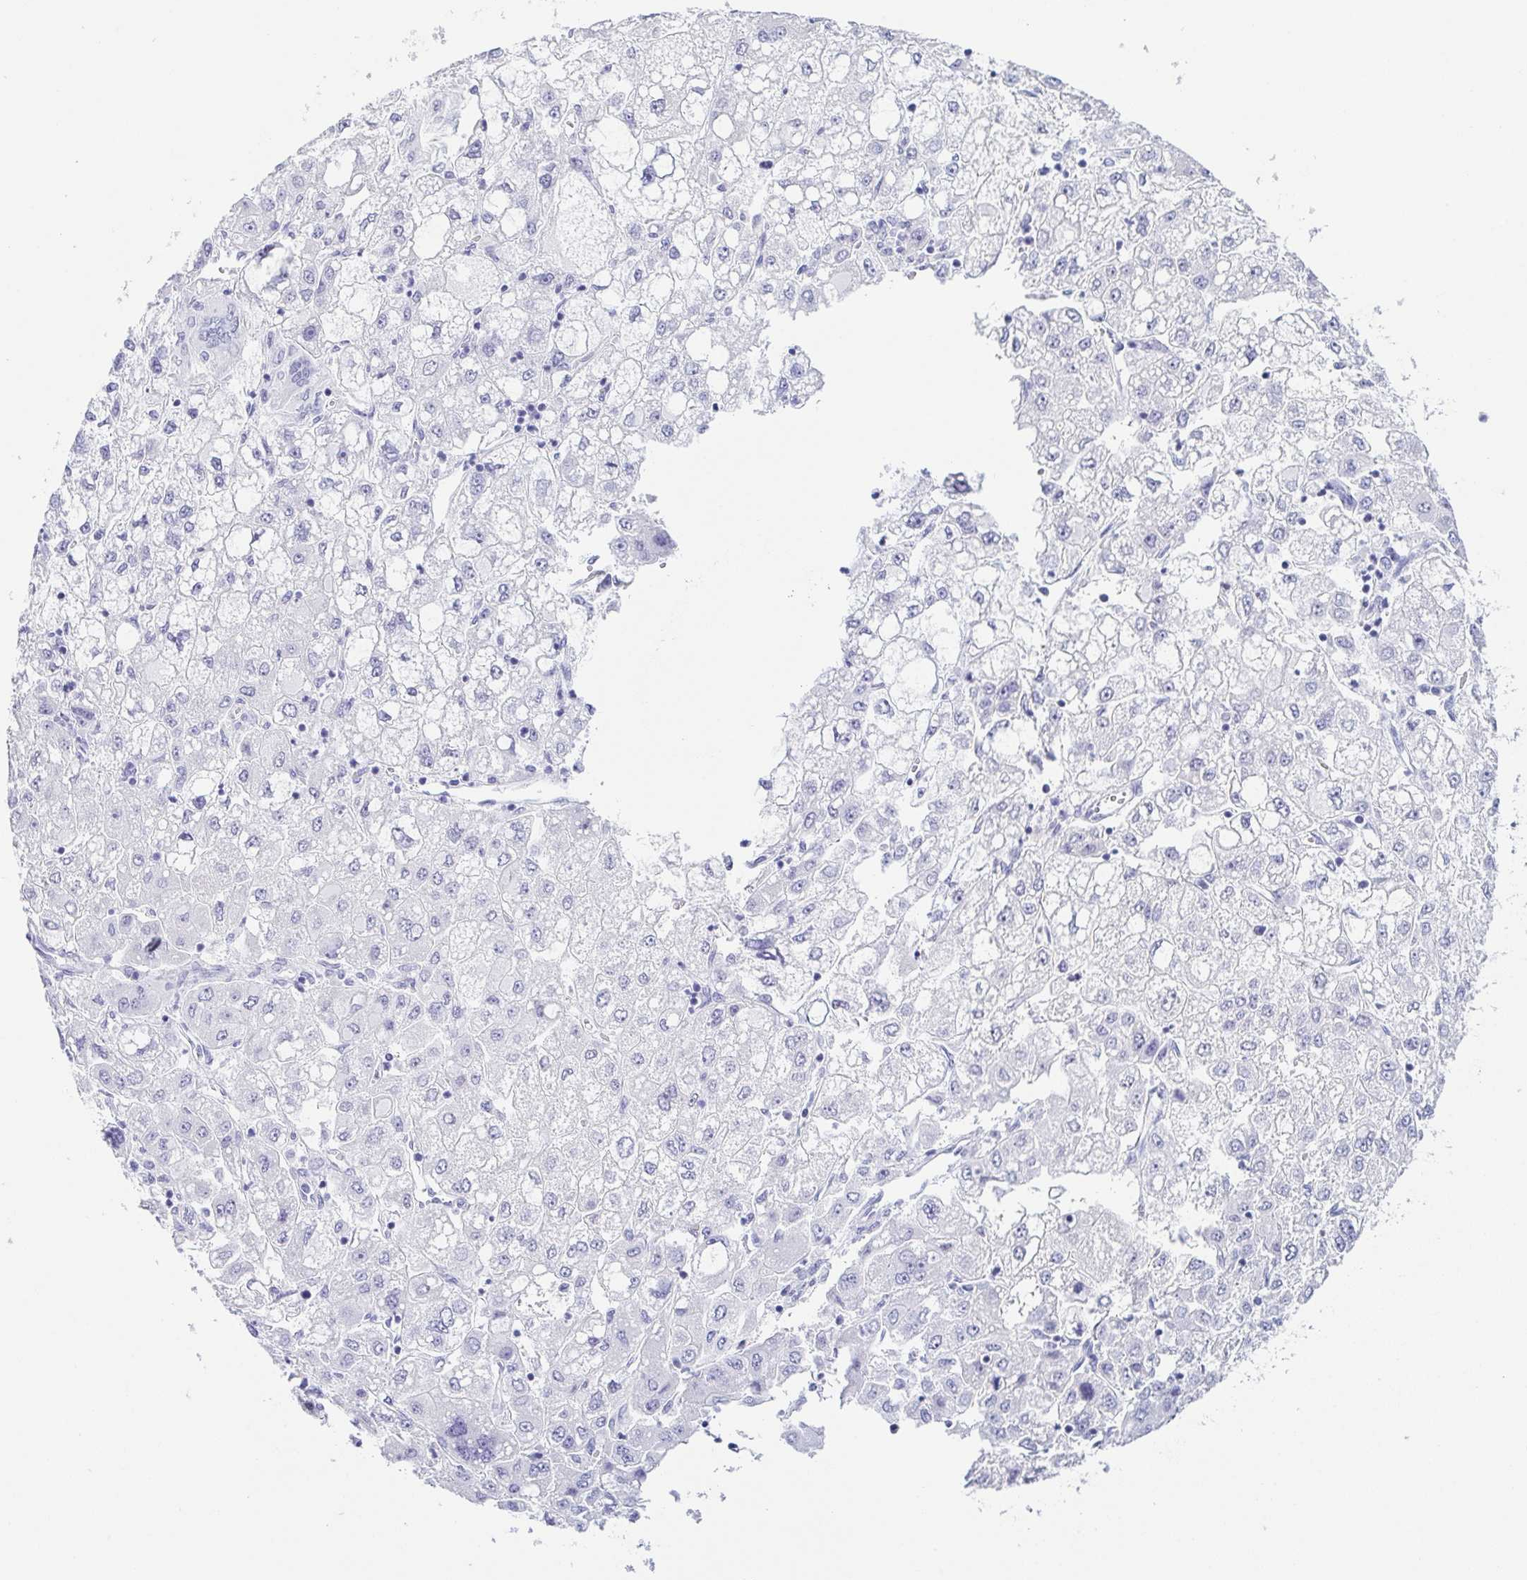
{"staining": {"intensity": "negative", "quantity": "none", "location": "none"}, "tissue": "liver cancer", "cell_type": "Tumor cells", "image_type": "cancer", "snomed": [{"axis": "morphology", "description": "Carcinoma, Hepatocellular, NOS"}, {"axis": "topography", "description": "Liver"}], "caption": "Immunohistochemistry of human liver cancer (hepatocellular carcinoma) reveals no expression in tumor cells. (Stains: DAB immunohistochemistry (IHC) with hematoxylin counter stain, Microscopy: brightfield microscopy at high magnification).", "gene": "ZG16B", "patient": {"sex": "male", "age": 40}}